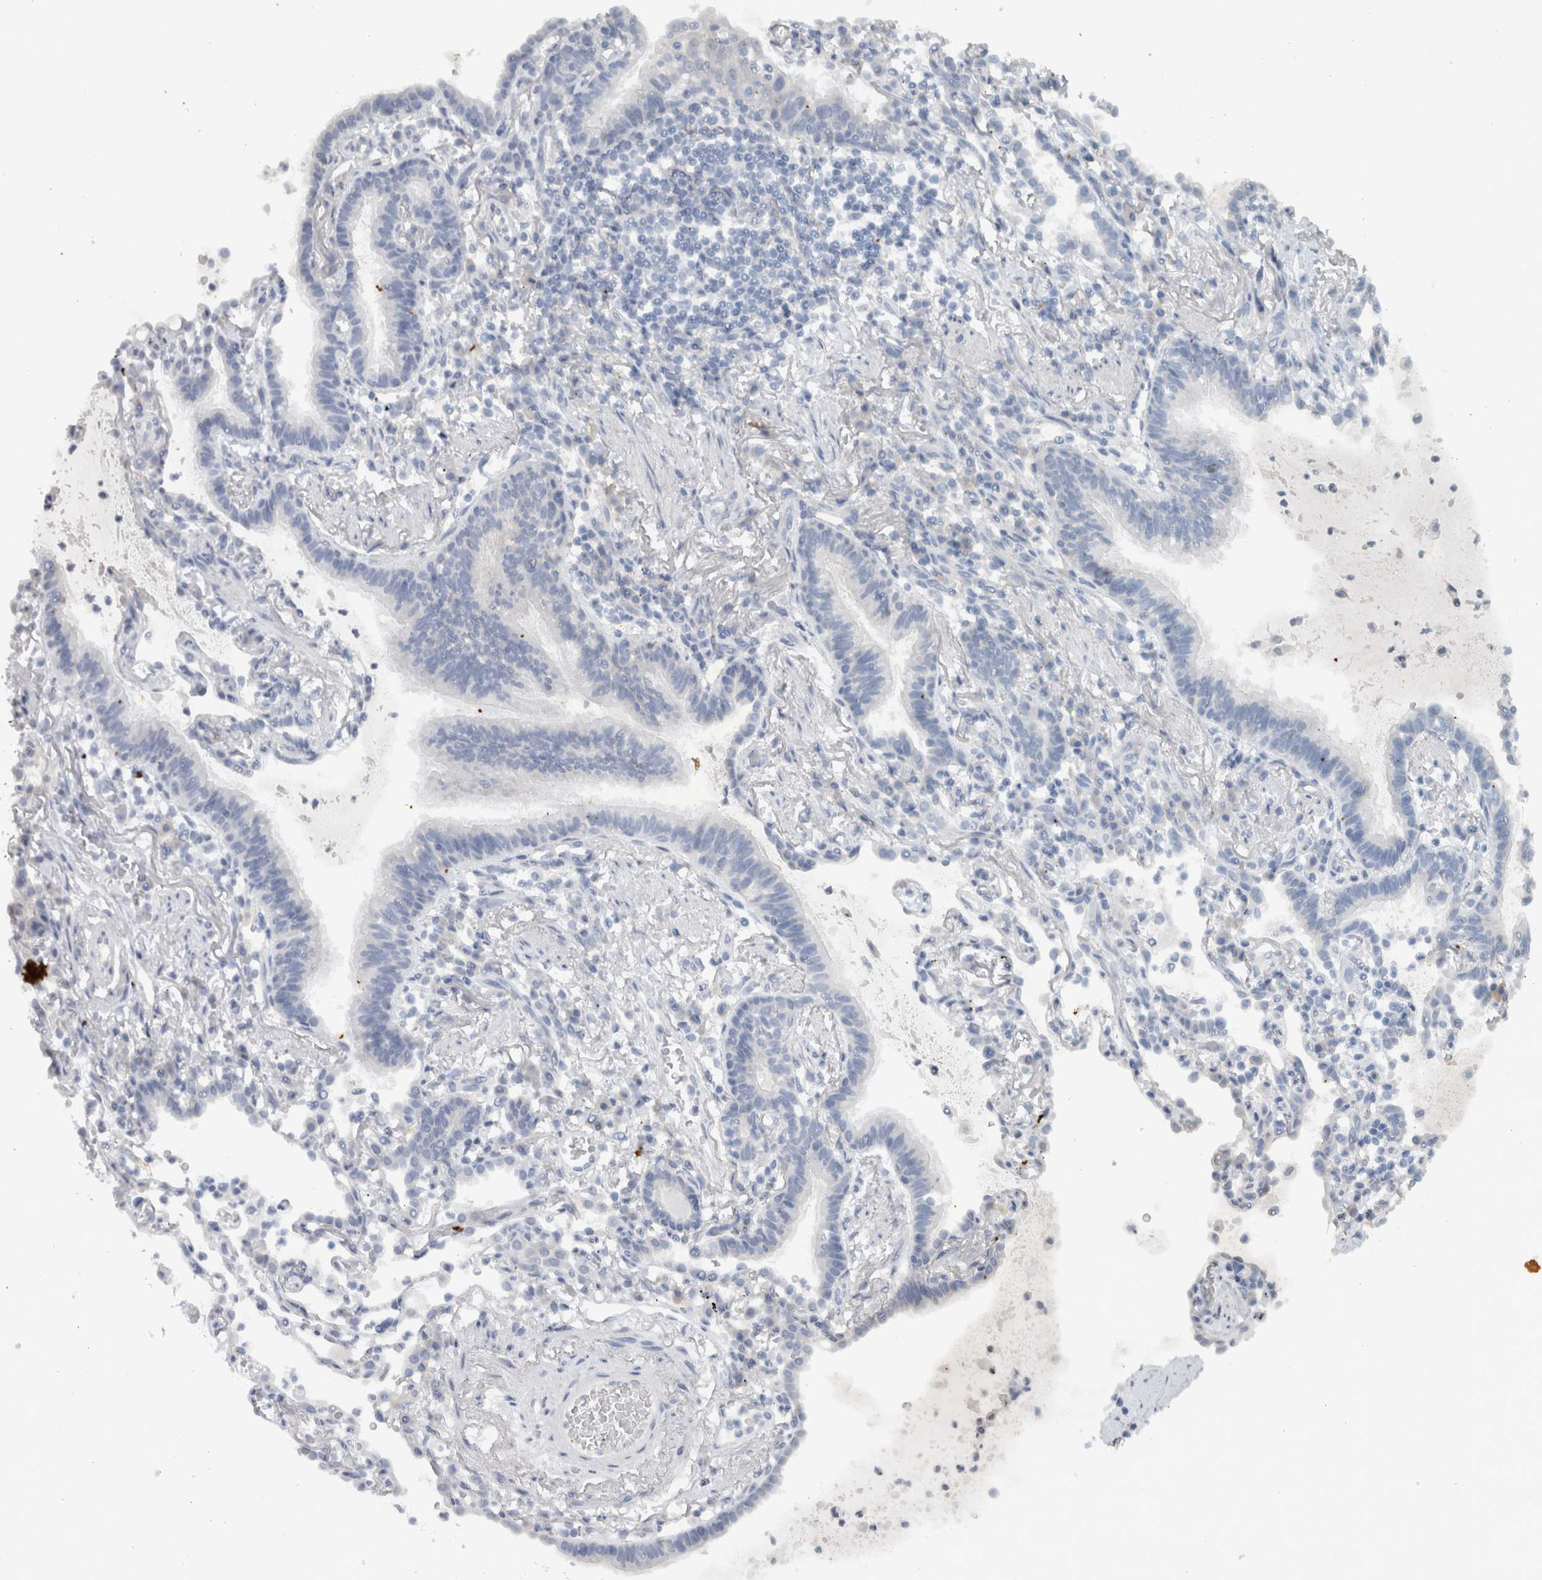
{"staining": {"intensity": "negative", "quantity": "none", "location": "none"}, "tissue": "lung cancer", "cell_type": "Tumor cells", "image_type": "cancer", "snomed": [{"axis": "morphology", "description": "Adenocarcinoma, NOS"}, {"axis": "topography", "description": "Lung"}], "caption": "The immunohistochemistry photomicrograph has no significant expression in tumor cells of lung cancer tissue.", "gene": "HAND2", "patient": {"sex": "female", "age": 70}}